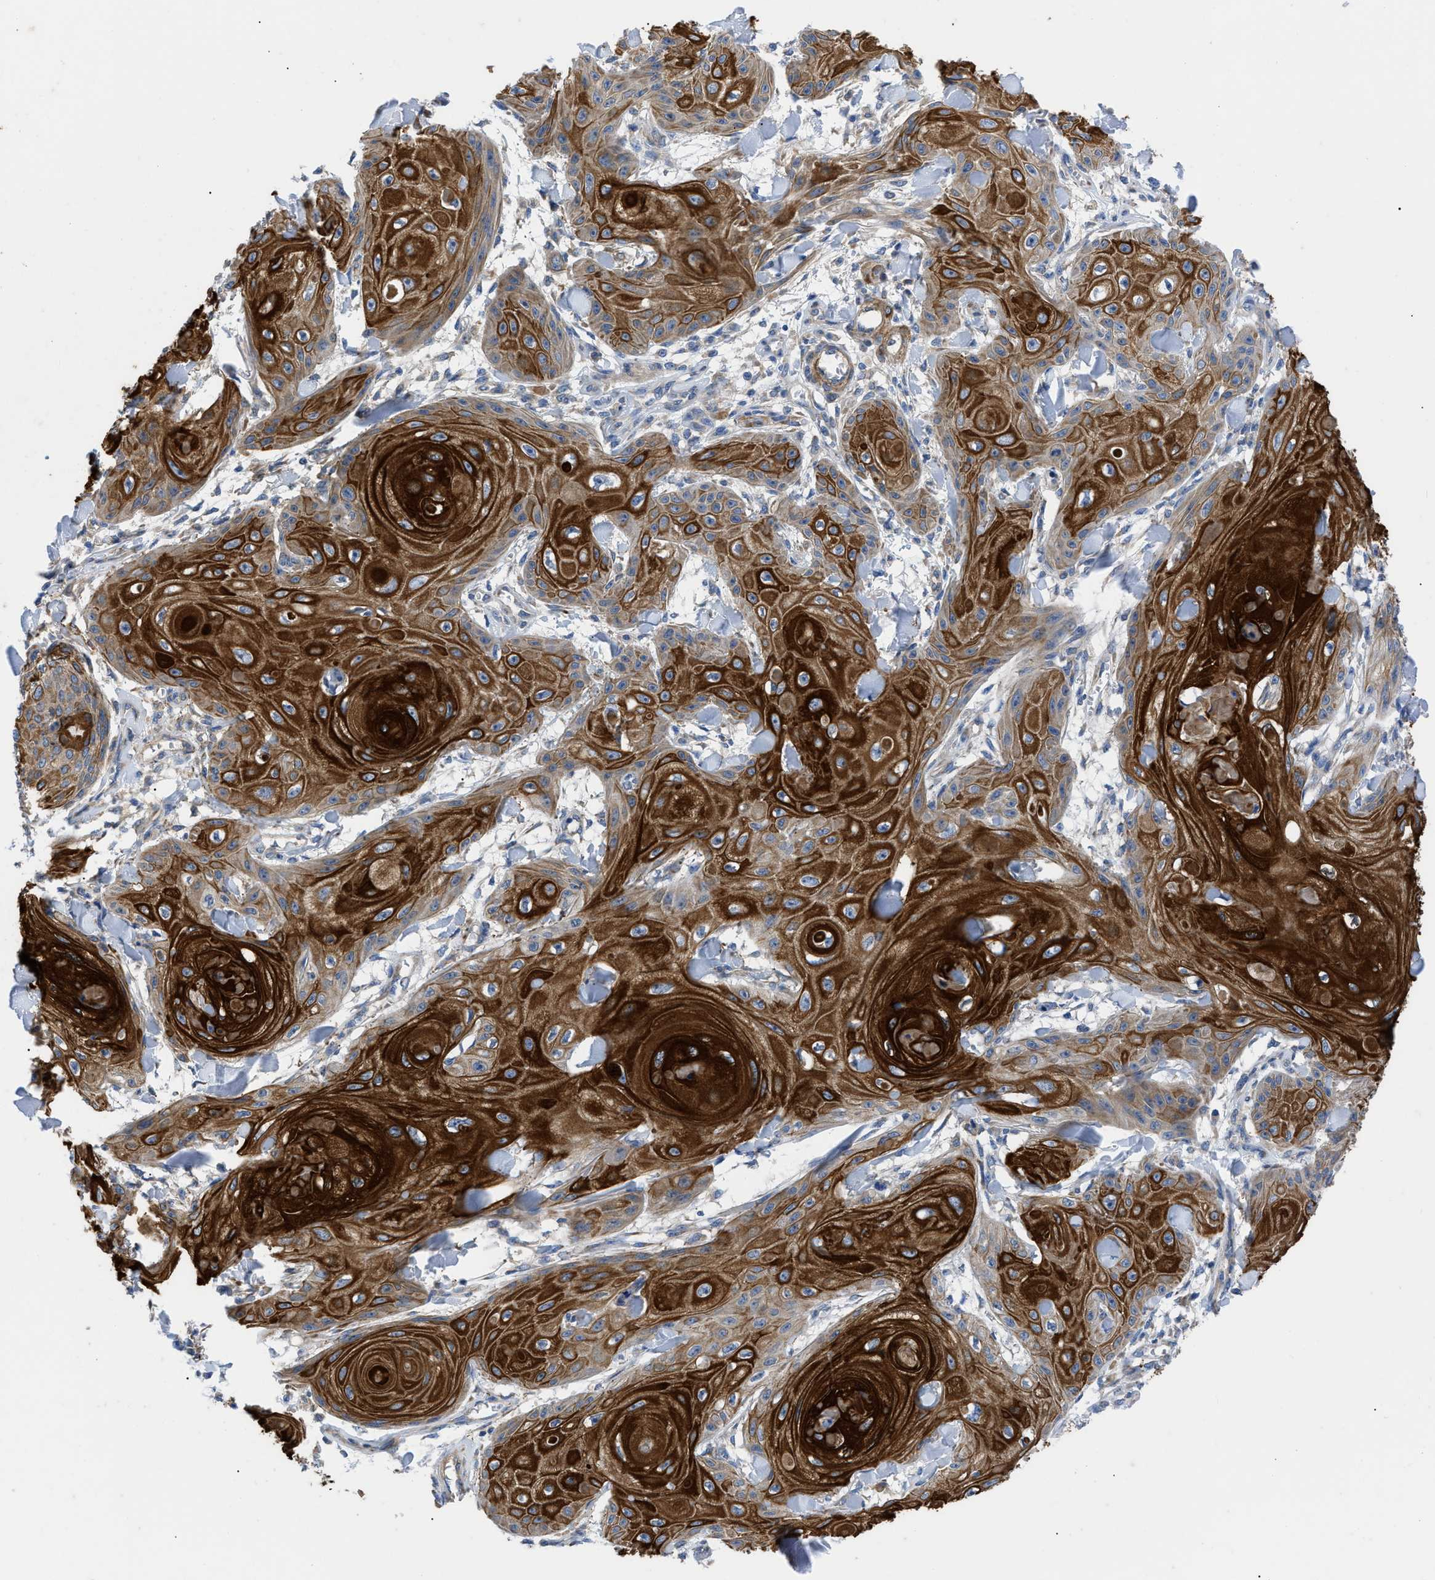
{"staining": {"intensity": "strong", "quantity": ">75%", "location": "cytoplasmic/membranous"}, "tissue": "skin cancer", "cell_type": "Tumor cells", "image_type": "cancer", "snomed": [{"axis": "morphology", "description": "Squamous cell carcinoma, NOS"}, {"axis": "topography", "description": "Skin"}], "caption": "Skin cancer tissue displays strong cytoplasmic/membranous expression in approximately >75% of tumor cells The staining was performed using DAB (3,3'-diaminobenzidine) to visualize the protein expression in brown, while the nuclei were stained in blue with hematoxylin (Magnification: 20x).", "gene": "HSPB8", "patient": {"sex": "male", "age": 74}}